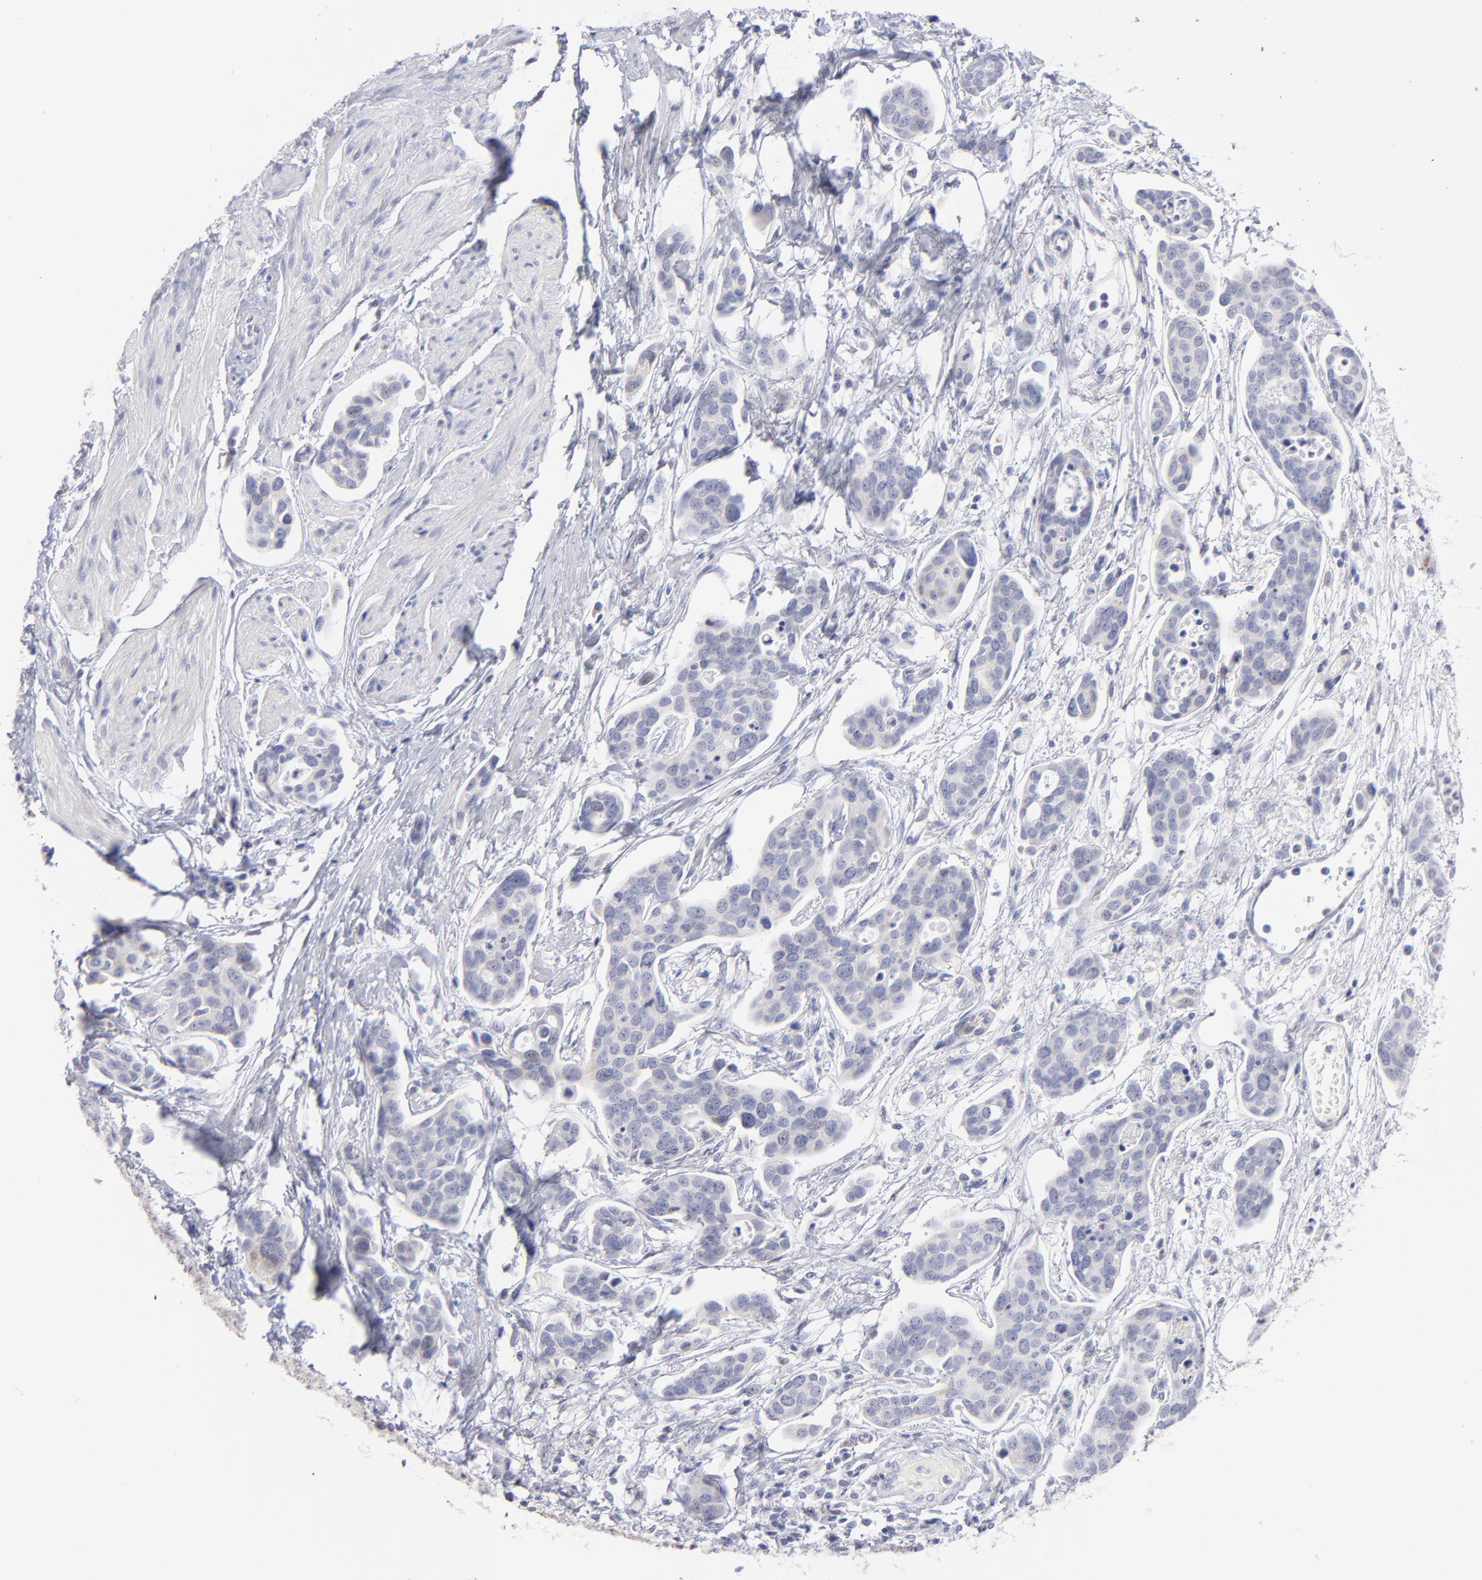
{"staining": {"intensity": "negative", "quantity": "none", "location": "none"}, "tissue": "urothelial cancer", "cell_type": "Tumor cells", "image_type": "cancer", "snomed": [{"axis": "morphology", "description": "Urothelial carcinoma, High grade"}, {"axis": "topography", "description": "Urinary bladder"}], "caption": "The micrograph displays no significant positivity in tumor cells of urothelial cancer.", "gene": "MTHFD2", "patient": {"sex": "male", "age": 78}}